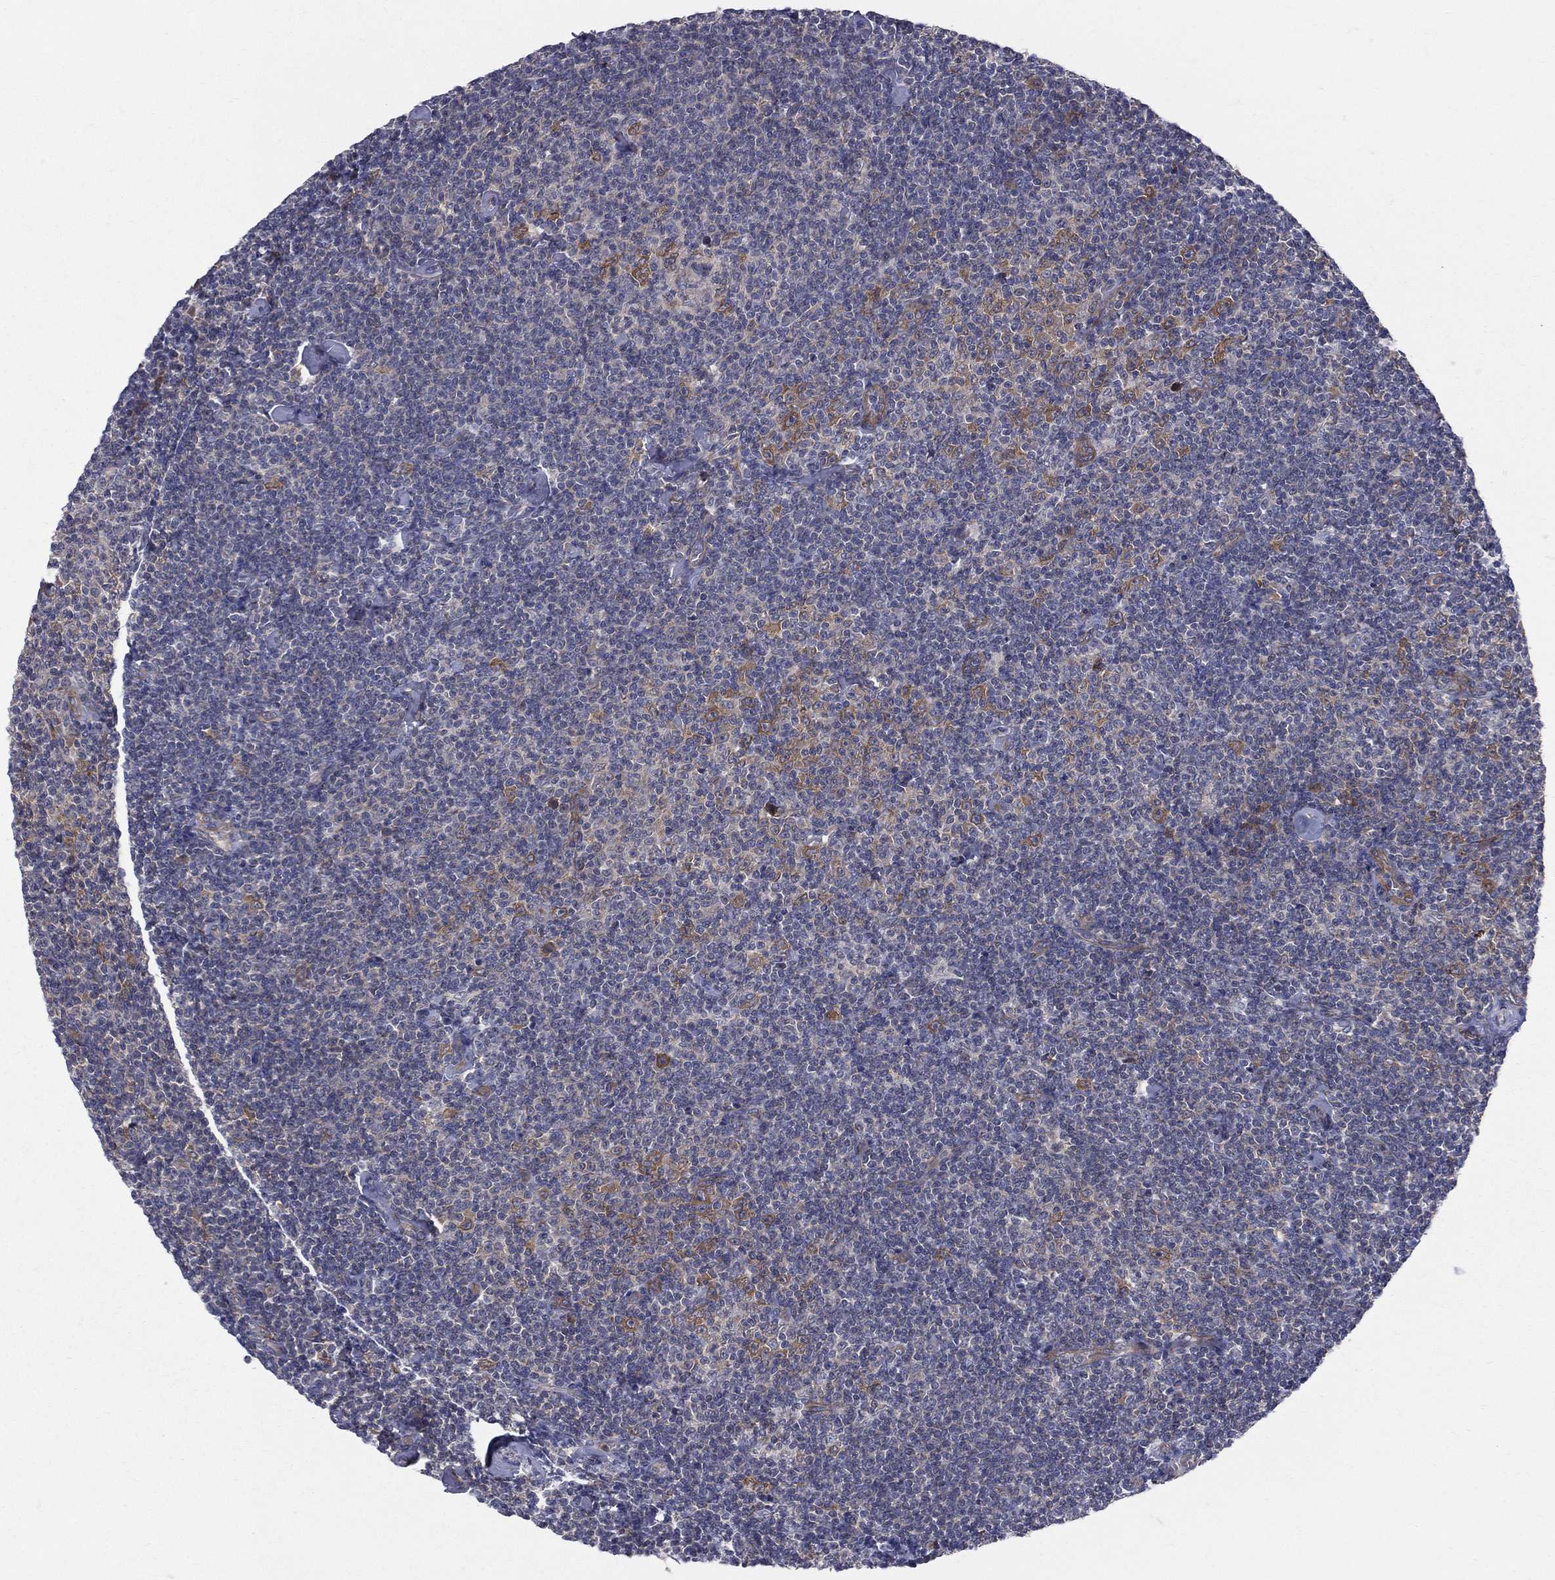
{"staining": {"intensity": "moderate", "quantity": "<25%", "location": "cytoplasmic/membranous"}, "tissue": "lymphoma", "cell_type": "Tumor cells", "image_type": "cancer", "snomed": [{"axis": "morphology", "description": "Malignant lymphoma, non-Hodgkin's type, Low grade"}, {"axis": "topography", "description": "Lymph node"}], "caption": "Lymphoma stained with a brown dye demonstrates moderate cytoplasmic/membranous positive staining in about <25% of tumor cells.", "gene": "POMZP3", "patient": {"sex": "male", "age": 81}}